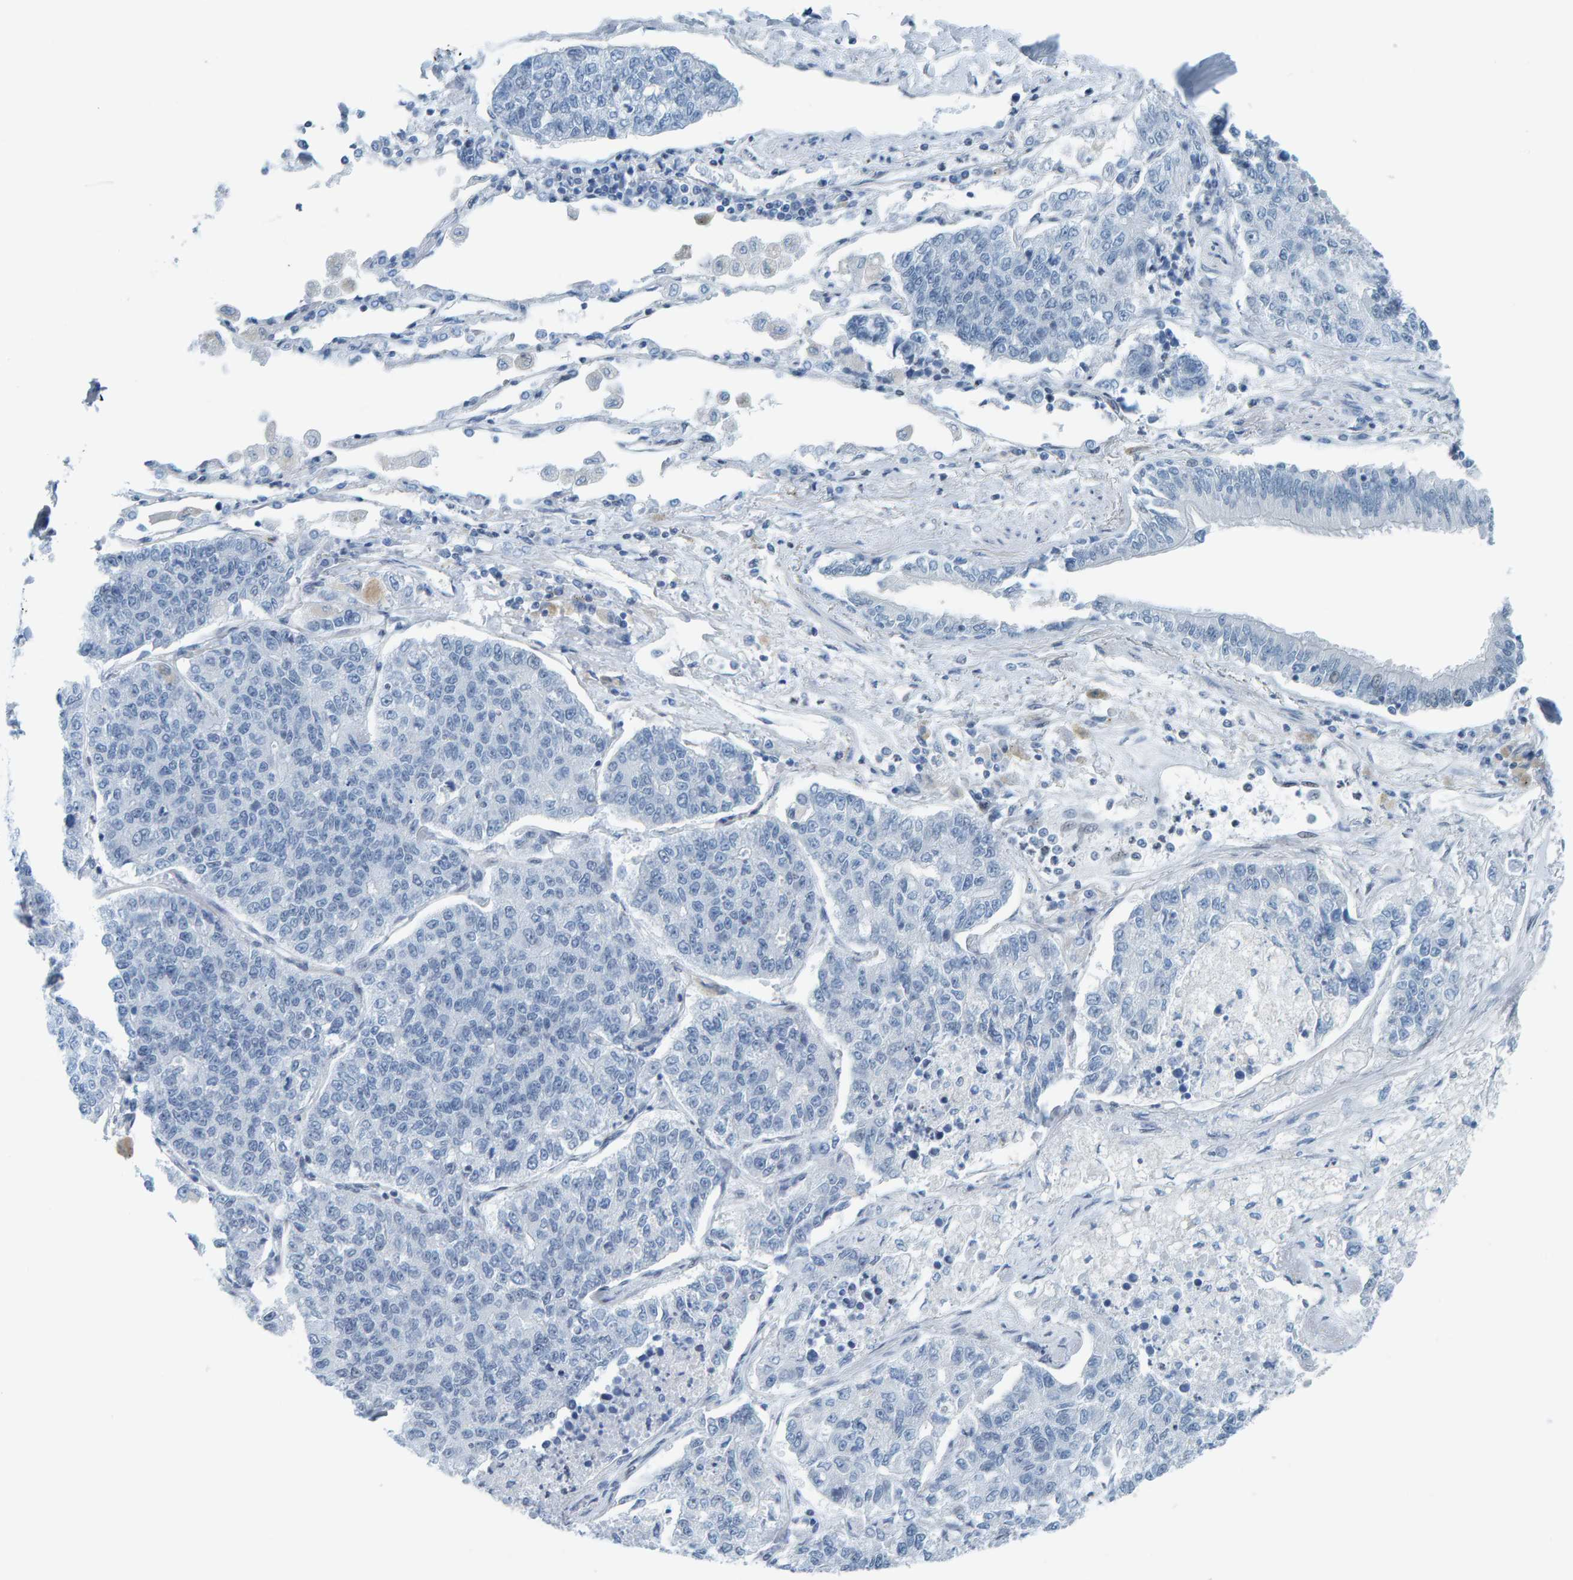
{"staining": {"intensity": "negative", "quantity": "none", "location": "none"}, "tissue": "lung cancer", "cell_type": "Tumor cells", "image_type": "cancer", "snomed": [{"axis": "morphology", "description": "Adenocarcinoma, NOS"}, {"axis": "topography", "description": "Lung"}], "caption": "Tumor cells show no significant protein positivity in lung cancer.", "gene": "CNP", "patient": {"sex": "male", "age": 49}}